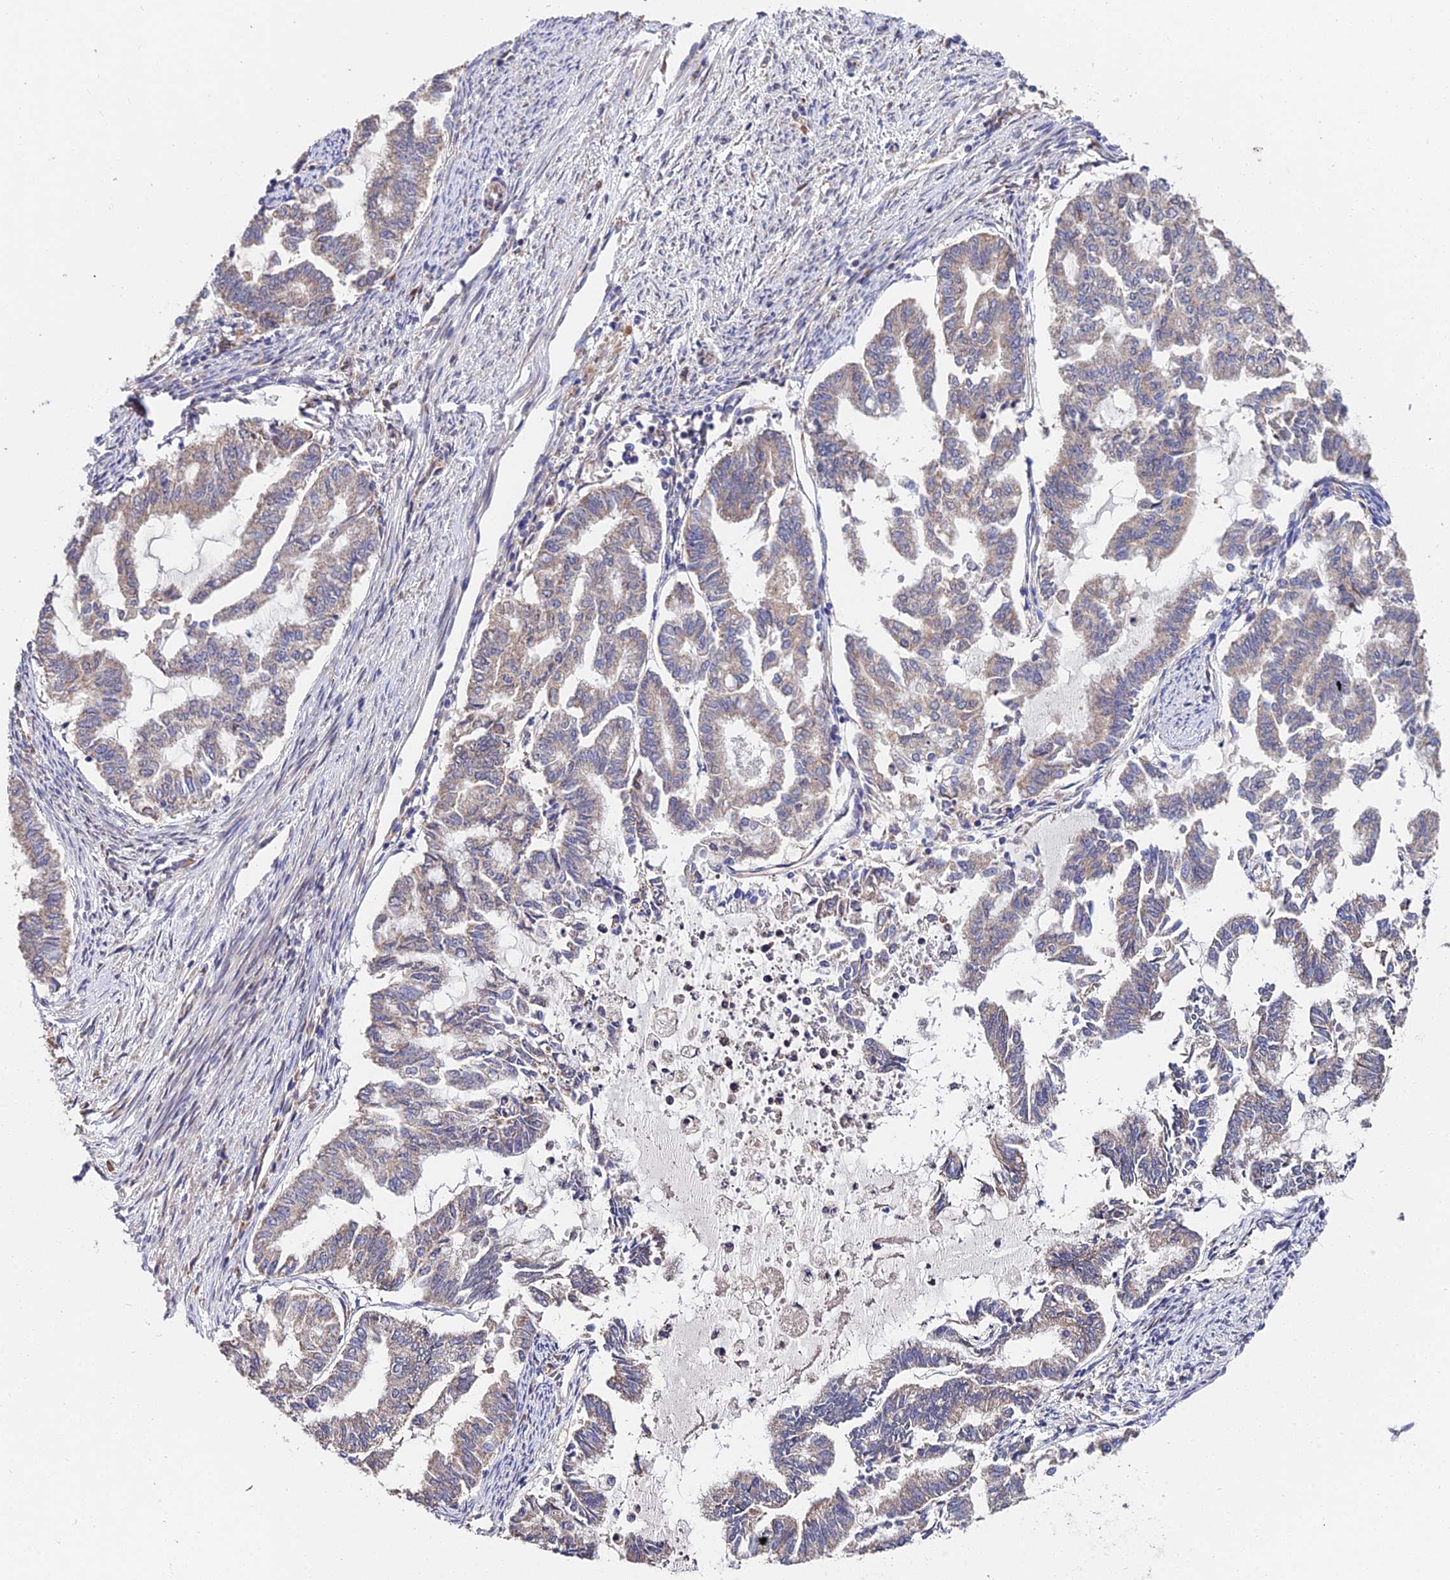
{"staining": {"intensity": "weak", "quantity": "25%-75%", "location": "cytoplasmic/membranous"}, "tissue": "endometrial cancer", "cell_type": "Tumor cells", "image_type": "cancer", "snomed": [{"axis": "morphology", "description": "Adenocarcinoma, NOS"}, {"axis": "topography", "description": "Endometrium"}], "caption": "DAB (3,3'-diaminobenzidine) immunohistochemical staining of endometrial cancer reveals weak cytoplasmic/membranous protein expression in approximately 25%-75% of tumor cells.", "gene": "CDC37L1", "patient": {"sex": "female", "age": 79}}